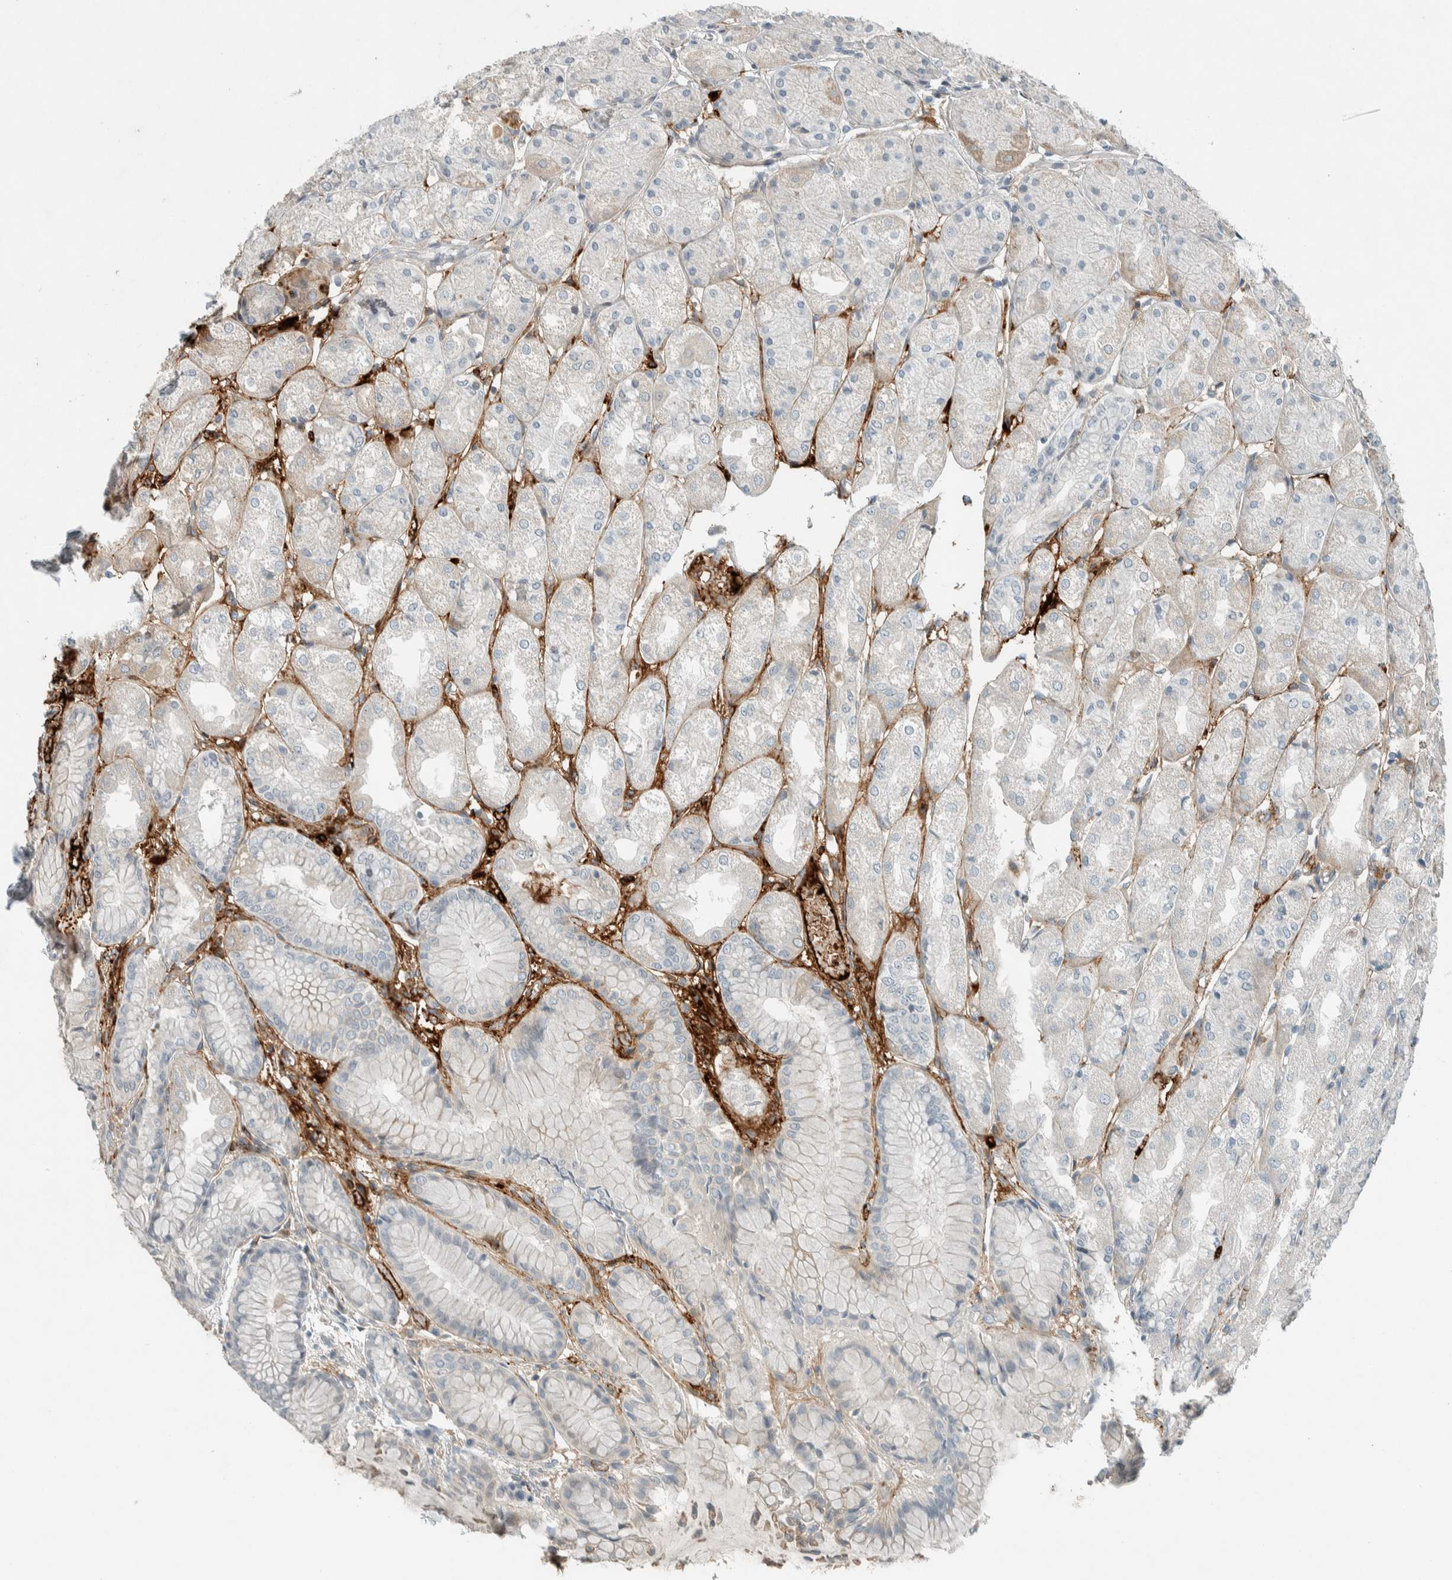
{"staining": {"intensity": "negative", "quantity": "none", "location": "none"}, "tissue": "stomach", "cell_type": "Glandular cells", "image_type": "normal", "snomed": [{"axis": "morphology", "description": "Normal tissue, NOS"}, {"axis": "topography", "description": "Stomach, upper"}], "caption": "This is an immunohistochemistry (IHC) photomicrograph of unremarkable stomach. There is no staining in glandular cells.", "gene": "CERCAM", "patient": {"sex": "male", "age": 72}}